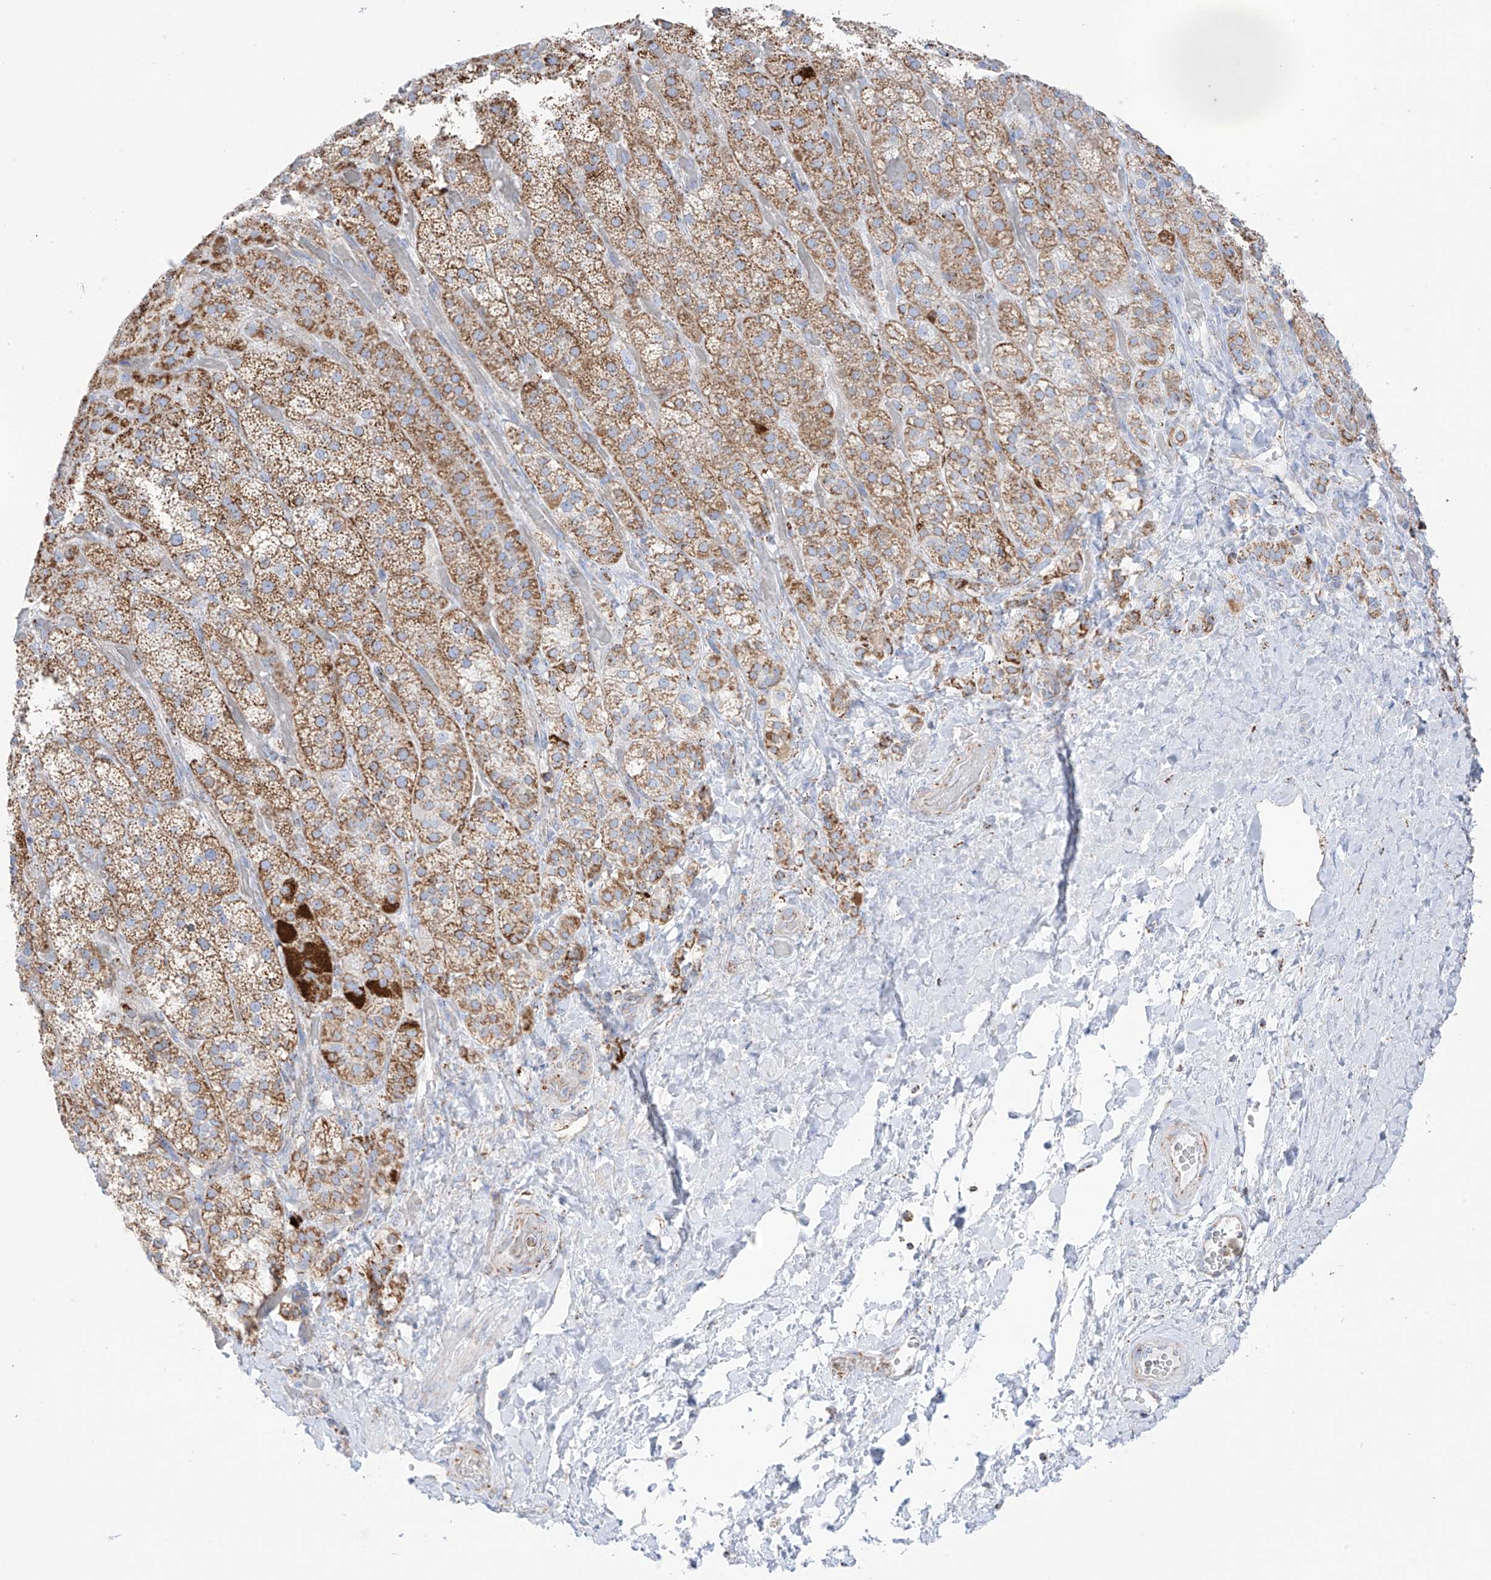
{"staining": {"intensity": "strong", "quantity": "25%-75%", "location": "cytoplasmic/membranous"}, "tissue": "adrenal gland", "cell_type": "Glandular cells", "image_type": "normal", "snomed": [{"axis": "morphology", "description": "Normal tissue, NOS"}, {"axis": "topography", "description": "Adrenal gland"}], "caption": "Immunohistochemistry (IHC) of unremarkable adrenal gland demonstrates high levels of strong cytoplasmic/membranous expression in about 25%-75% of glandular cells. The staining was performed using DAB (3,3'-diaminobenzidine), with brown indicating positive protein expression. Nuclei are stained blue with hematoxylin.", "gene": "XKR3", "patient": {"sex": "male", "age": 57}}